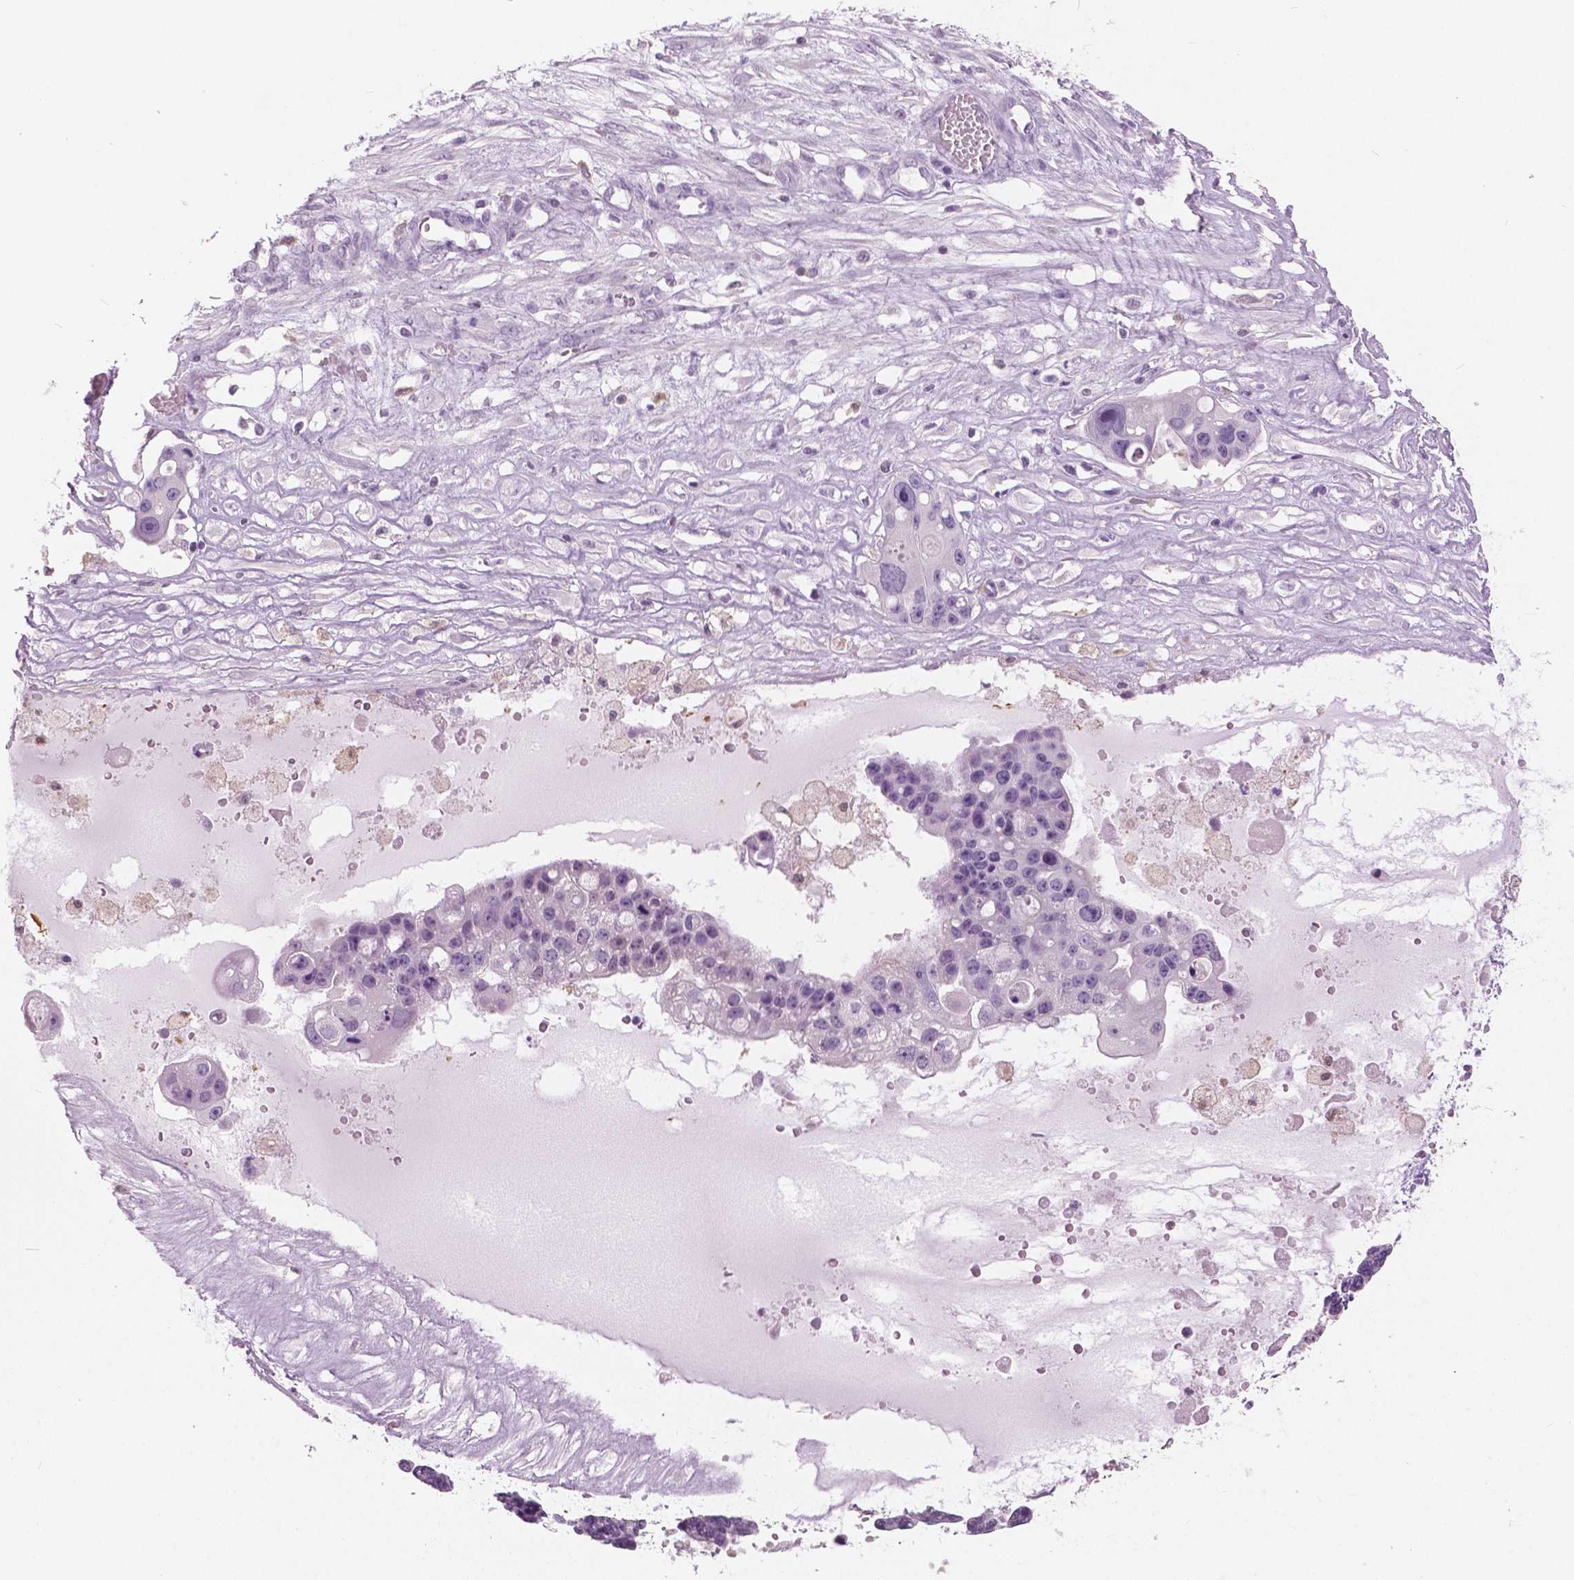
{"staining": {"intensity": "negative", "quantity": "none", "location": "none"}, "tissue": "ovarian cancer", "cell_type": "Tumor cells", "image_type": "cancer", "snomed": [{"axis": "morphology", "description": "Cystadenocarcinoma, serous, NOS"}, {"axis": "topography", "description": "Ovary"}], "caption": "IHC histopathology image of human ovarian cancer (serous cystadenocarcinoma) stained for a protein (brown), which reveals no staining in tumor cells.", "gene": "GALM", "patient": {"sex": "female", "age": 56}}